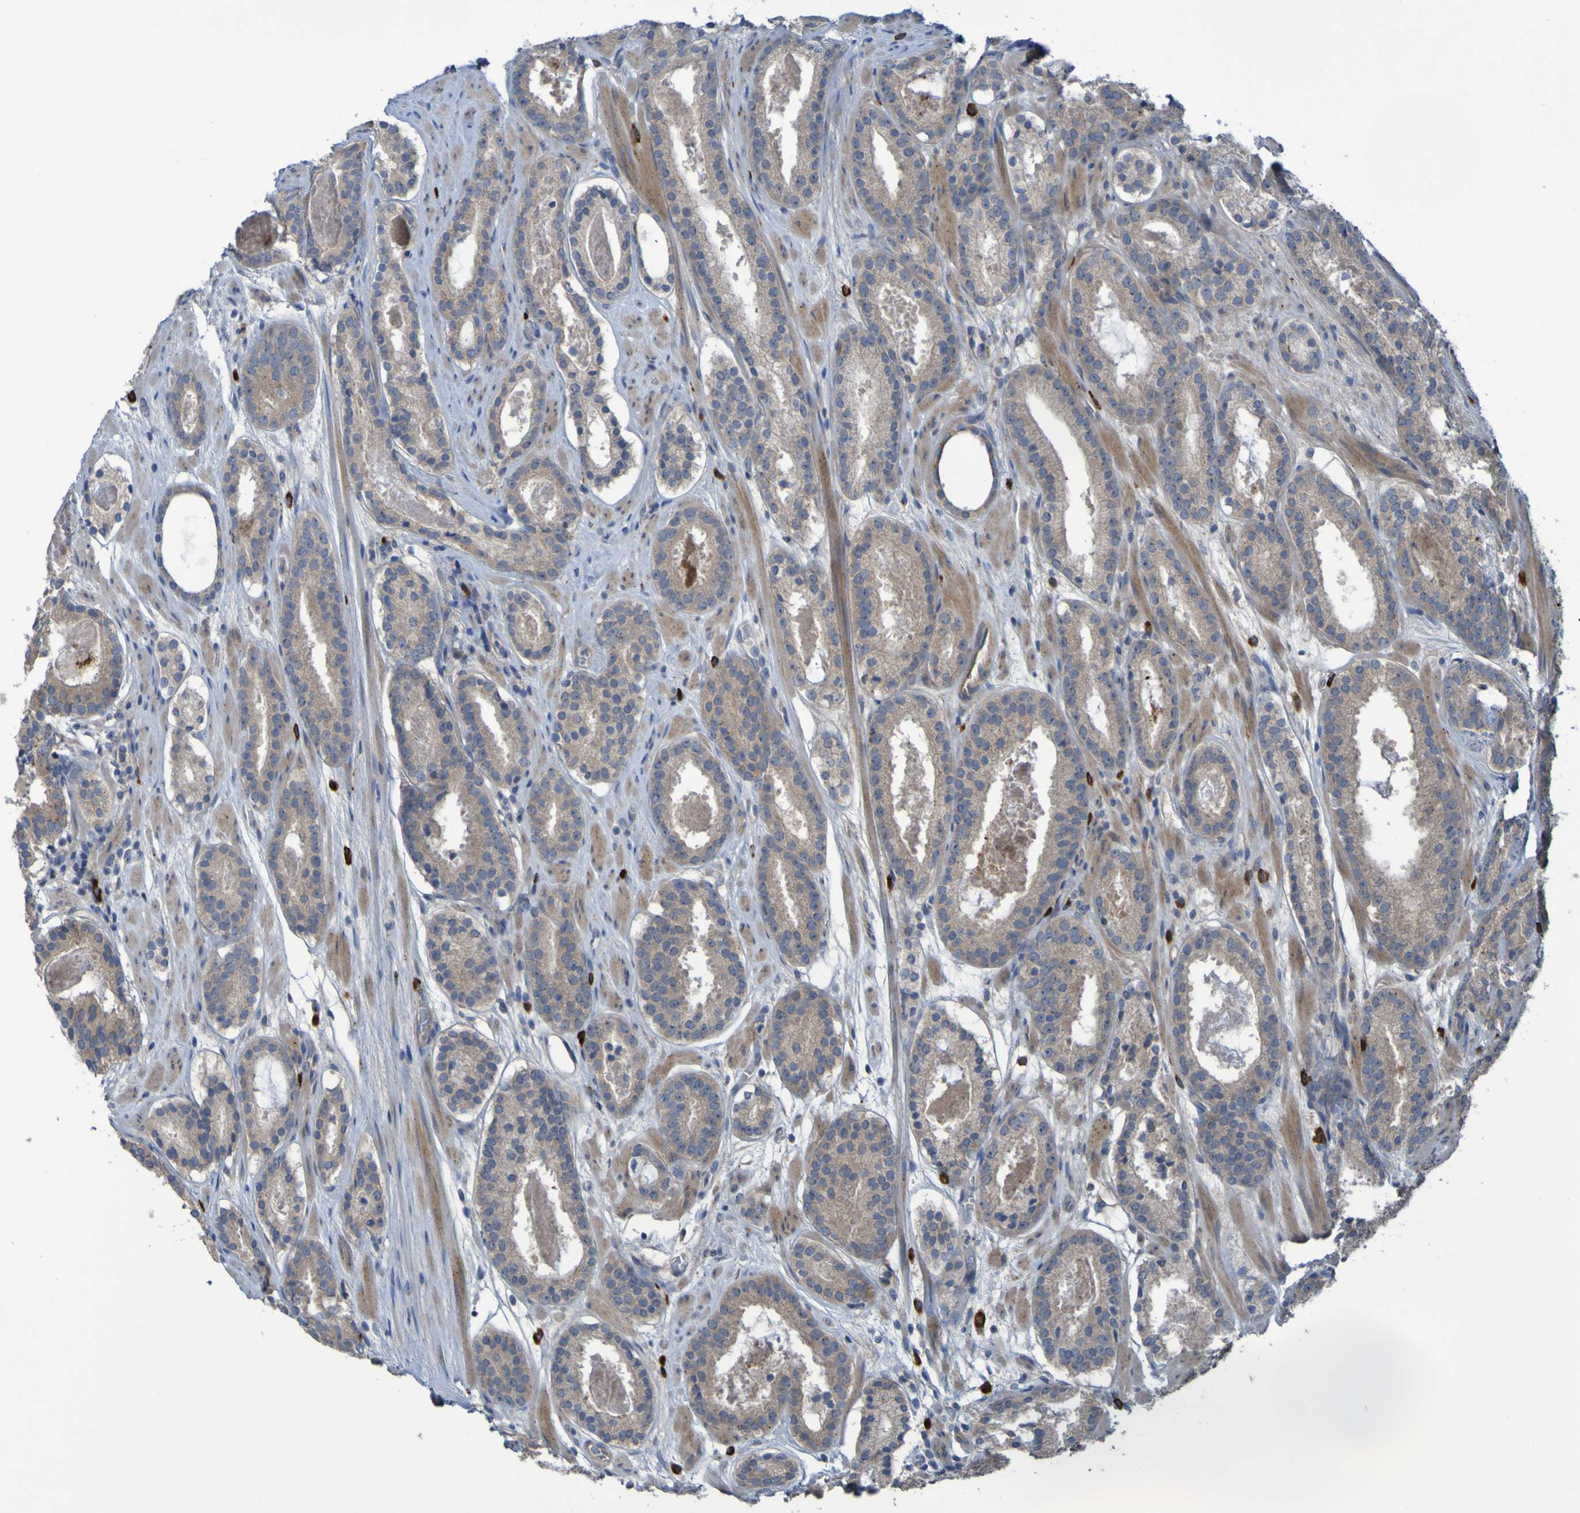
{"staining": {"intensity": "weak", "quantity": ">75%", "location": "cytoplasmic/membranous"}, "tissue": "prostate cancer", "cell_type": "Tumor cells", "image_type": "cancer", "snomed": [{"axis": "morphology", "description": "Adenocarcinoma, Low grade"}, {"axis": "topography", "description": "Prostate"}], "caption": "Immunohistochemical staining of human low-grade adenocarcinoma (prostate) exhibits low levels of weak cytoplasmic/membranous protein staining in approximately >75% of tumor cells. (Brightfield microscopy of DAB IHC at high magnification).", "gene": "ANGPT4", "patient": {"sex": "male", "age": 69}}